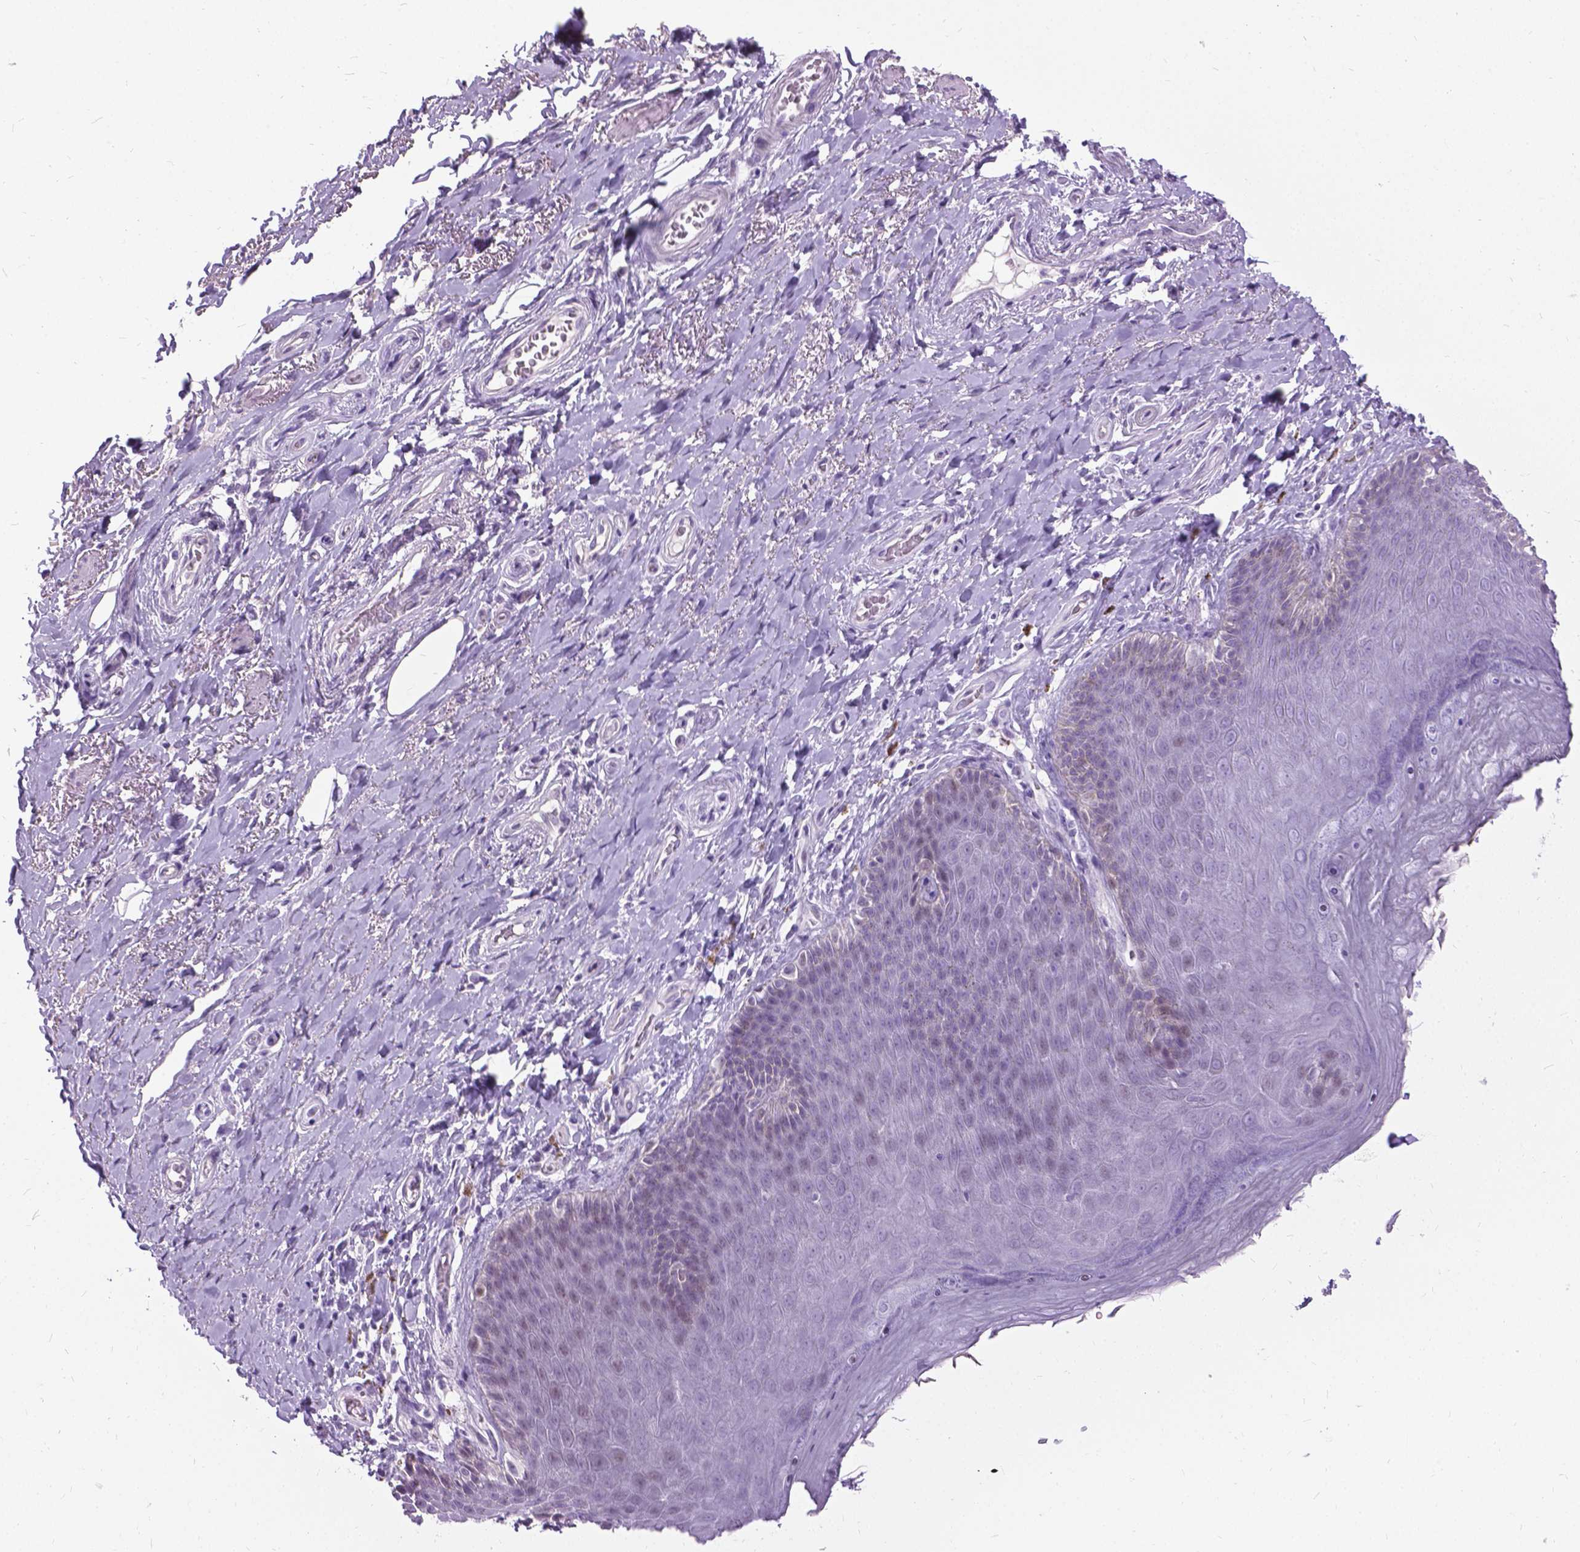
{"staining": {"intensity": "negative", "quantity": "none", "location": "none"}, "tissue": "soft tissue", "cell_type": "Fibroblasts", "image_type": "normal", "snomed": [{"axis": "morphology", "description": "Normal tissue, NOS"}, {"axis": "topography", "description": "Anal"}, {"axis": "topography", "description": "Peripheral nerve tissue"}], "caption": "The photomicrograph demonstrates no staining of fibroblasts in normal soft tissue. The staining is performed using DAB (3,3'-diaminobenzidine) brown chromogen with nuclei counter-stained in using hematoxylin.", "gene": "PROB1", "patient": {"sex": "male", "age": 53}}